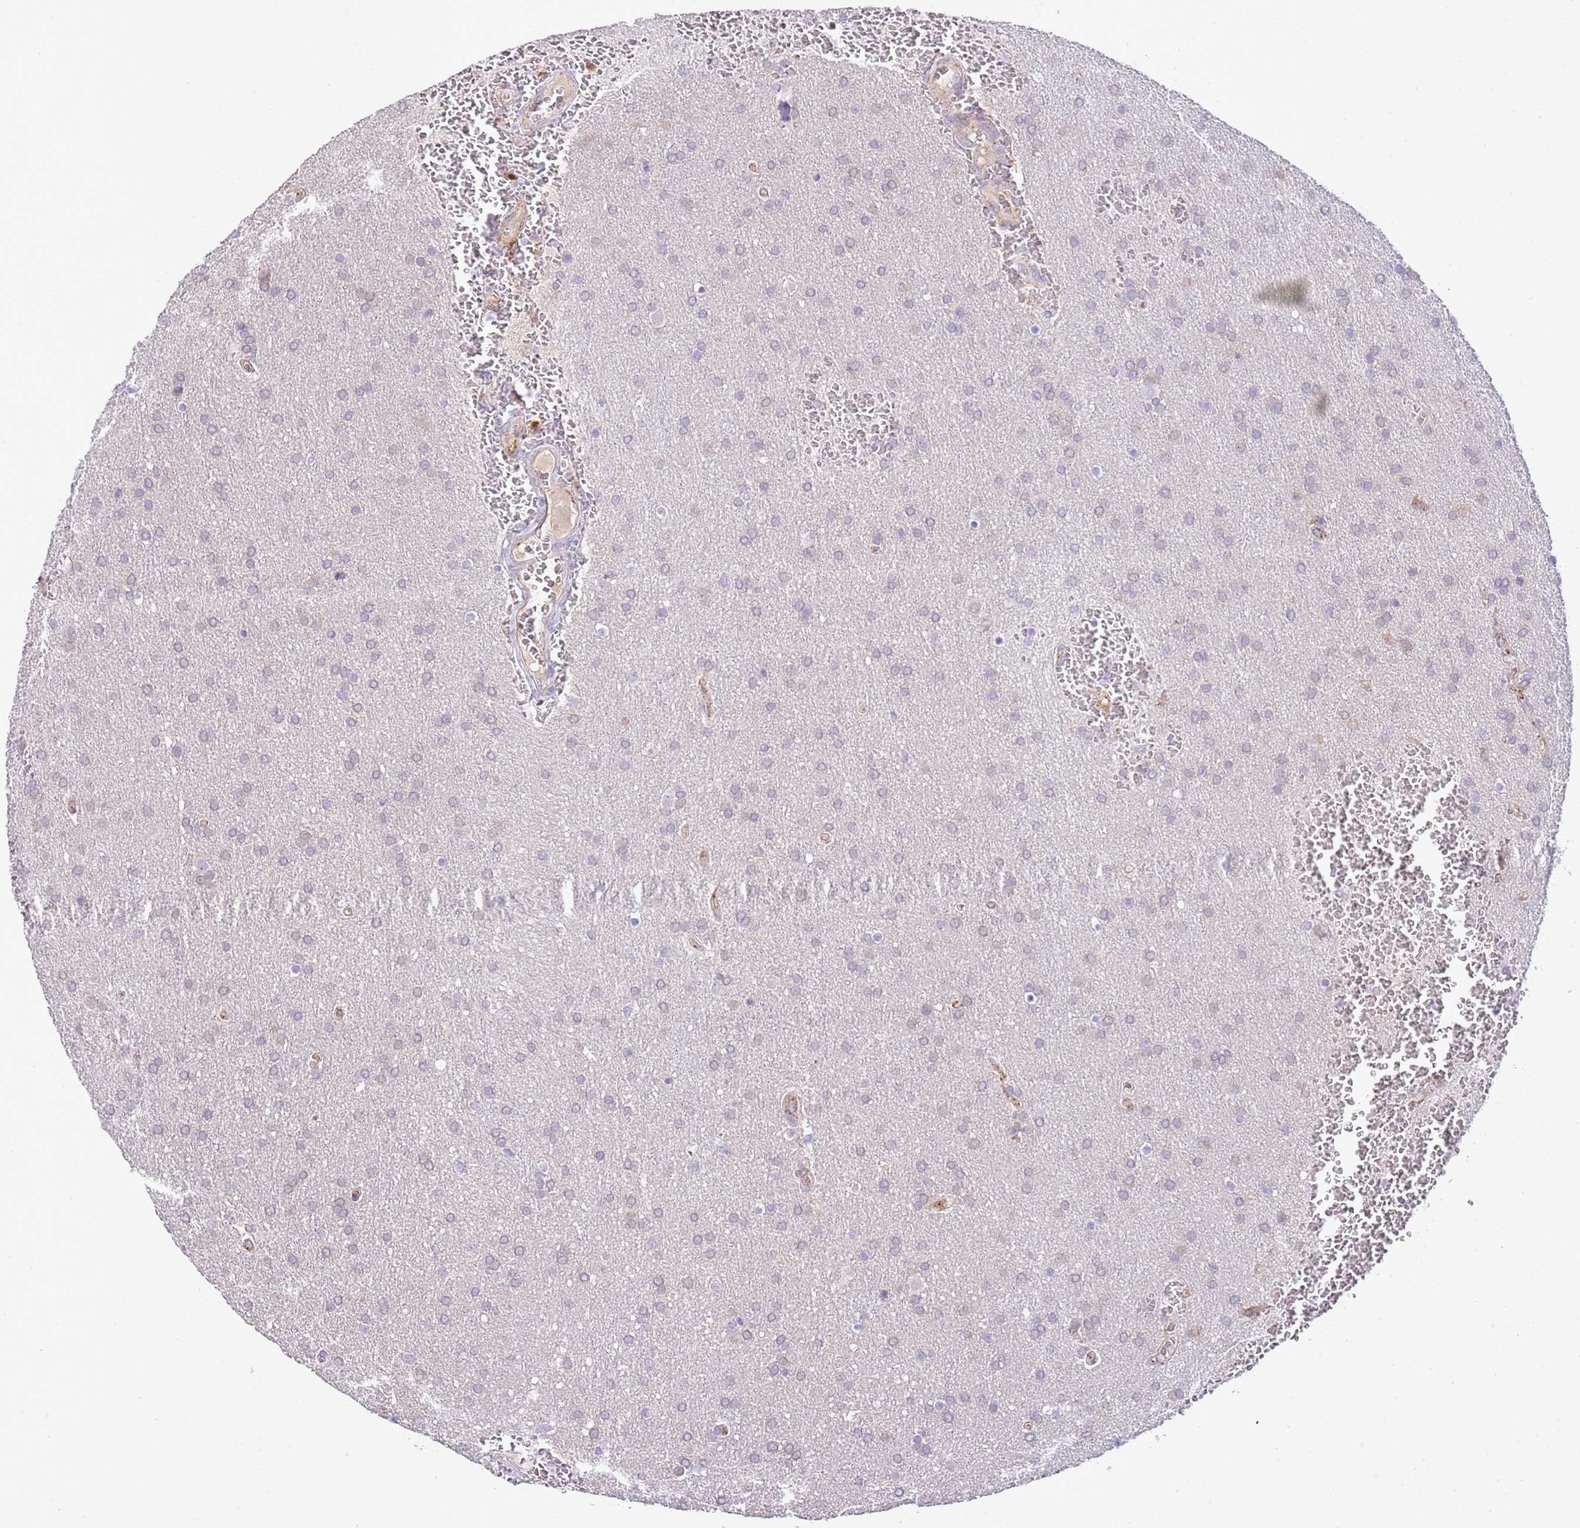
{"staining": {"intensity": "negative", "quantity": "none", "location": "none"}, "tissue": "glioma", "cell_type": "Tumor cells", "image_type": "cancer", "snomed": [{"axis": "morphology", "description": "Glioma, malignant, Low grade"}, {"axis": "topography", "description": "Brain"}], "caption": "IHC histopathology image of neoplastic tissue: human glioma stained with DAB displays no significant protein staining in tumor cells. (DAB IHC visualized using brightfield microscopy, high magnification).", "gene": "ABHD17A", "patient": {"sex": "female", "age": 32}}